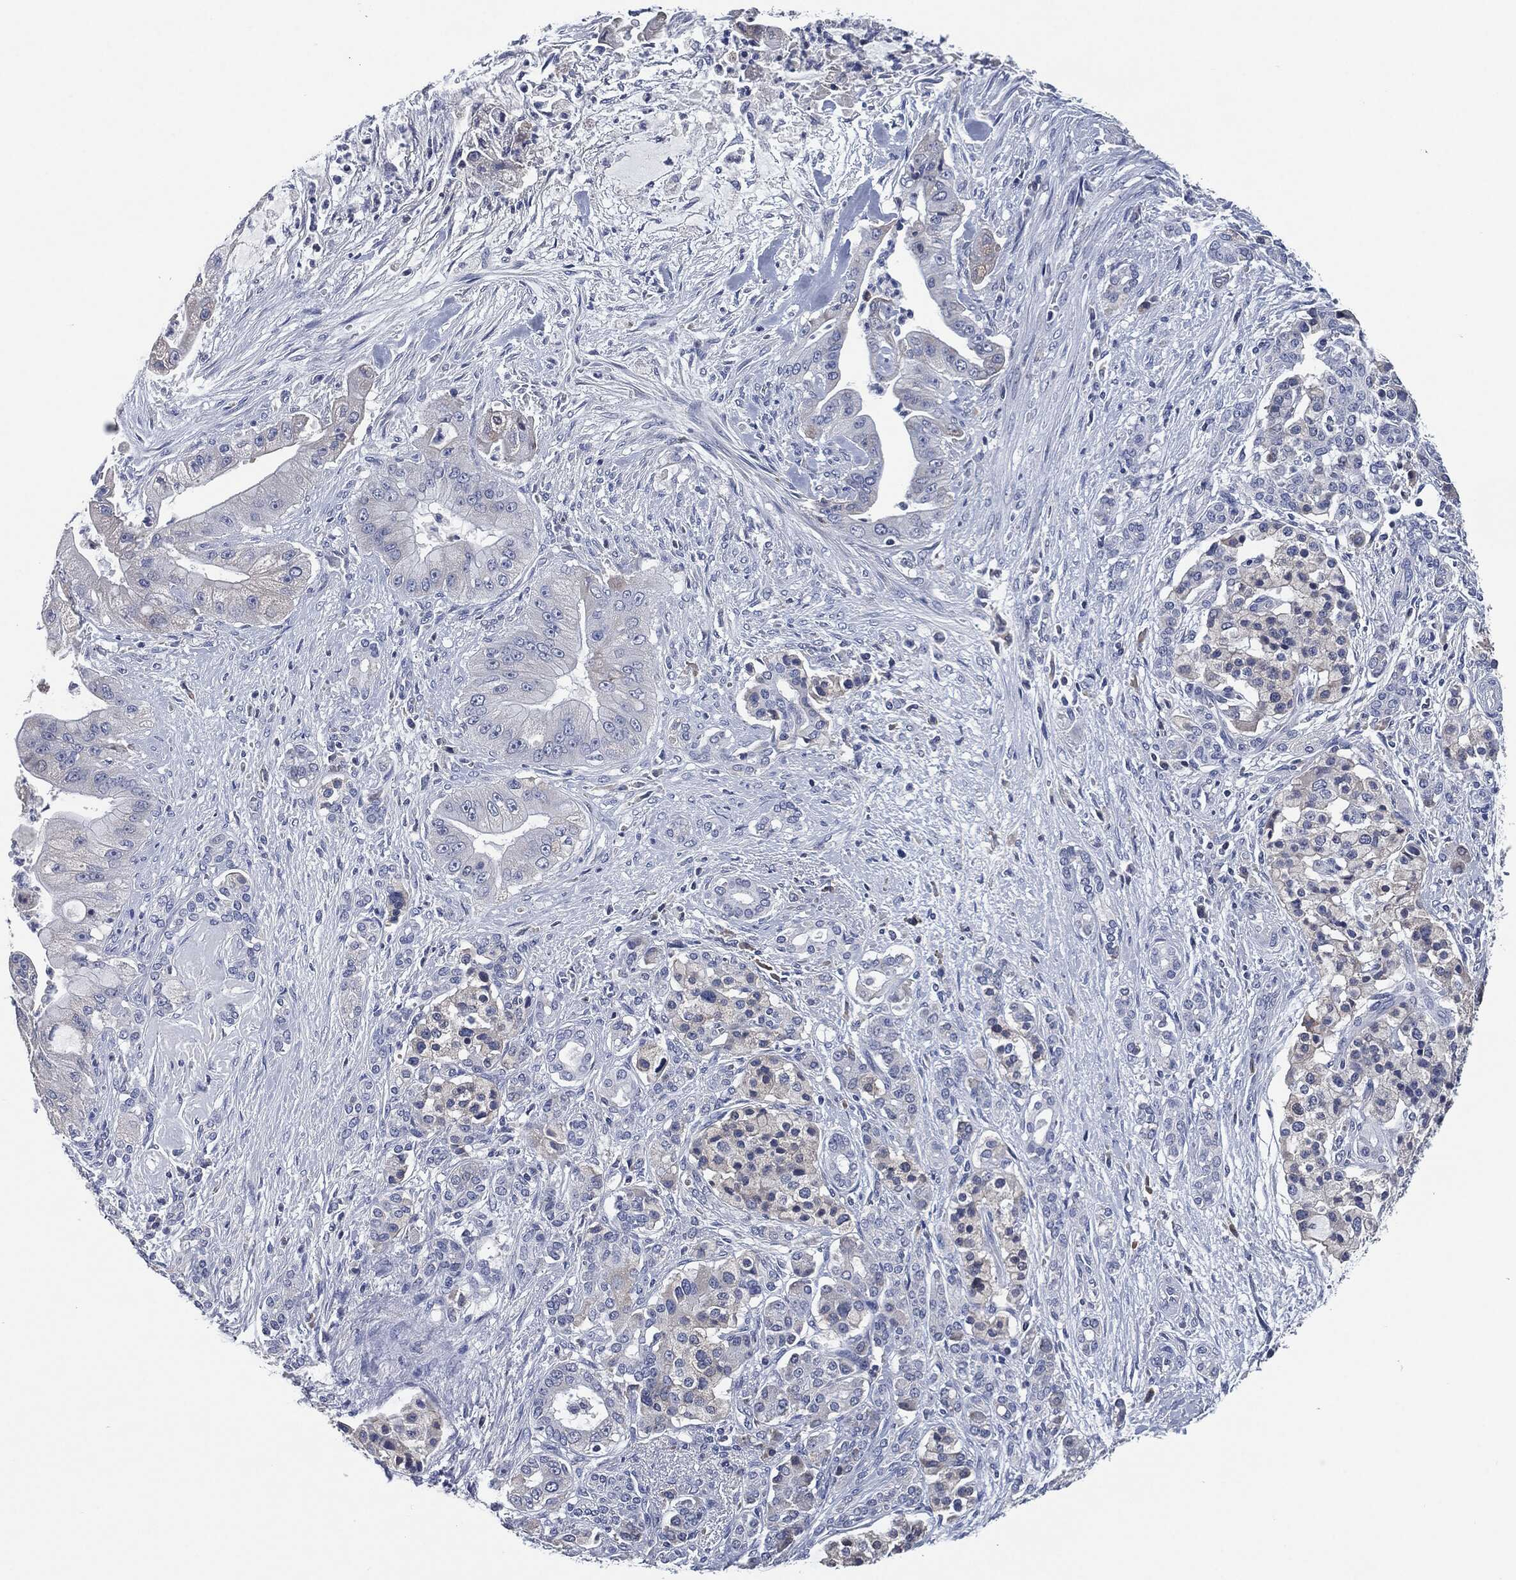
{"staining": {"intensity": "negative", "quantity": "none", "location": "none"}, "tissue": "pancreatic cancer", "cell_type": "Tumor cells", "image_type": "cancer", "snomed": [{"axis": "morphology", "description": "Normal tissue, NOS"}, {"axis": "morphology", "description": "Inflammation, NOS"}, {"axis": "morphology", "description": "Adenocarcinoma, NOS"}, {"axis": "topography", "description": "Pancreas"}], "caption": "Protein analysis of adenocarcinoma (pancreatic) exhibits no significant positivity in tumor cells.", "gene": "IL2RG", "patient": {"sex": "male", "age": 57}}